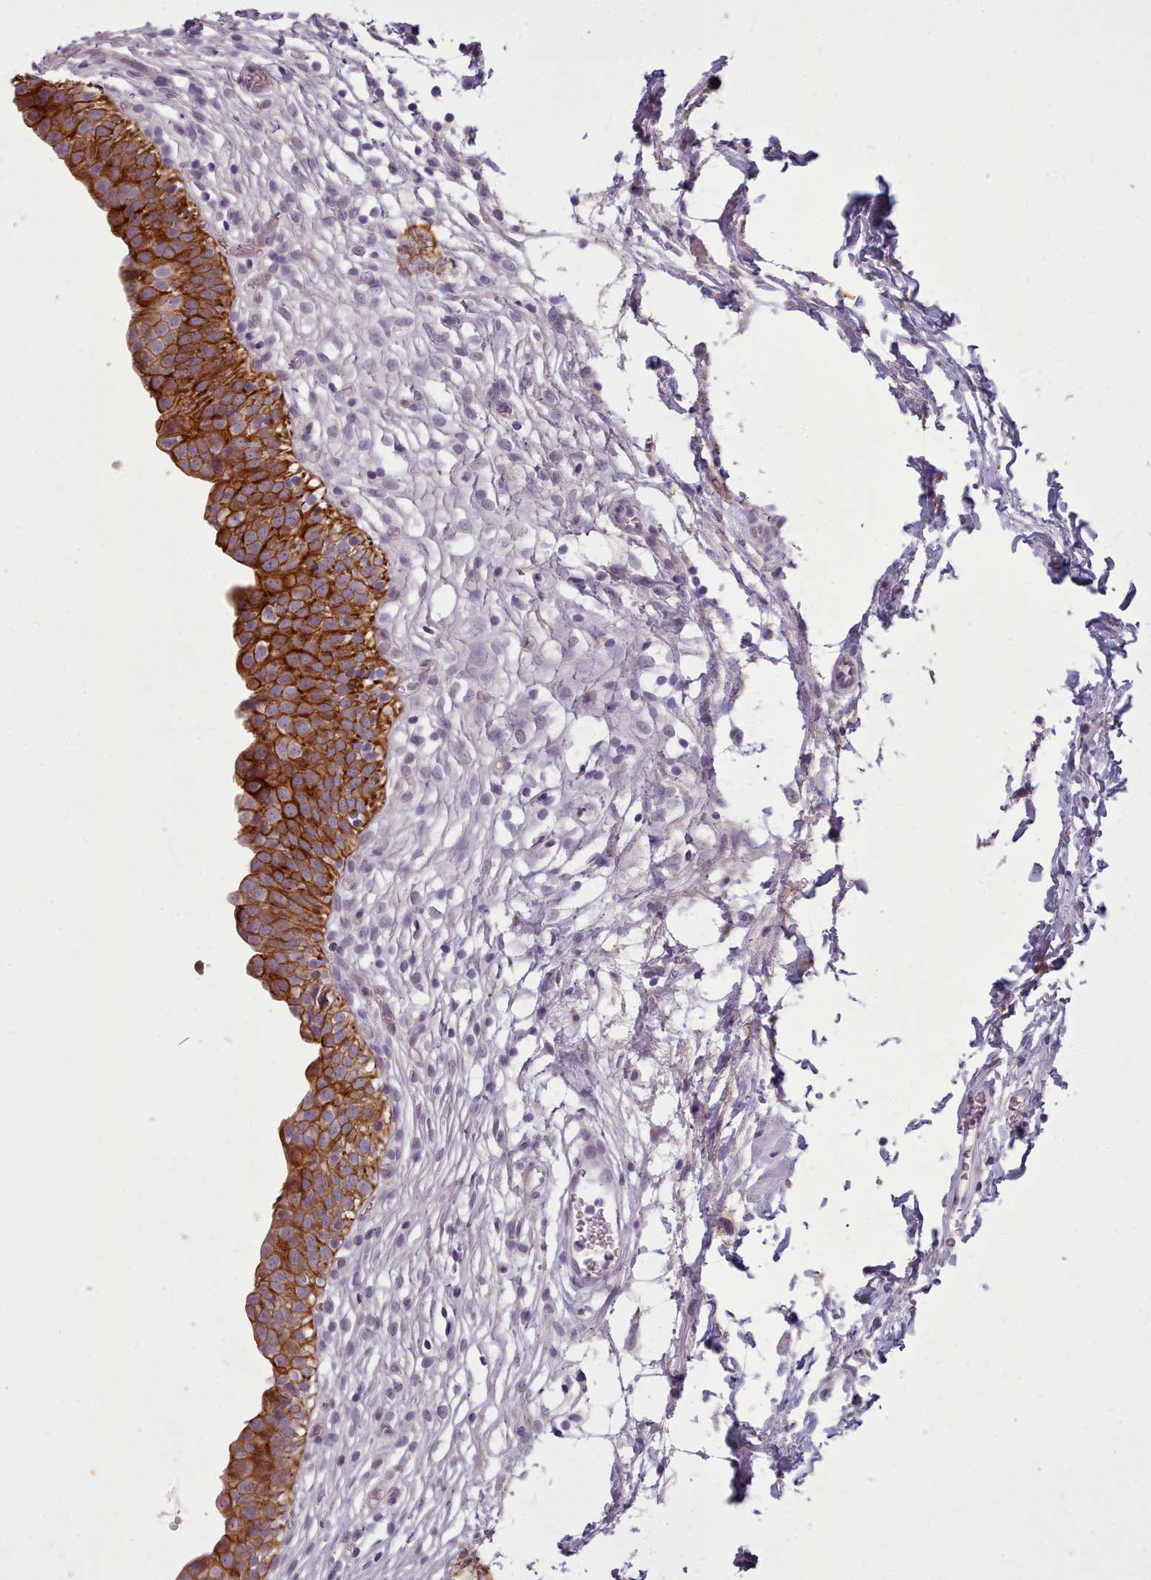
{"staining": {"intensity": "strong", "quantity": "25%-75%", "location": "cytoplasmic/membranous"}, "tissue": "urinary bladder", "cell_type": "Urothelial cells", "image_type": "normal", "snomed": [{"axis": "morphology", "description": "Normal tissue, NOS"}, {"axis": "topography", "description": "Urinary bladder"}, {"axis": "topography", "description": "Peripheral nerve tissue"}], "caption": "Immunohistochemistry (IHC) staining of benign urinary bladder, which displays high levels of strong cytoplasmic/membranous expression in about 25%-75% of urothelial cells indicating strong cytoplasmic/membranous protein expression. The staining was performed using DAB (brown) for protein detection and nuclei were counterstained in hematoxylin (blue).", "gene": "PLD4", "patient": {"sex": "male", "age": 55}}